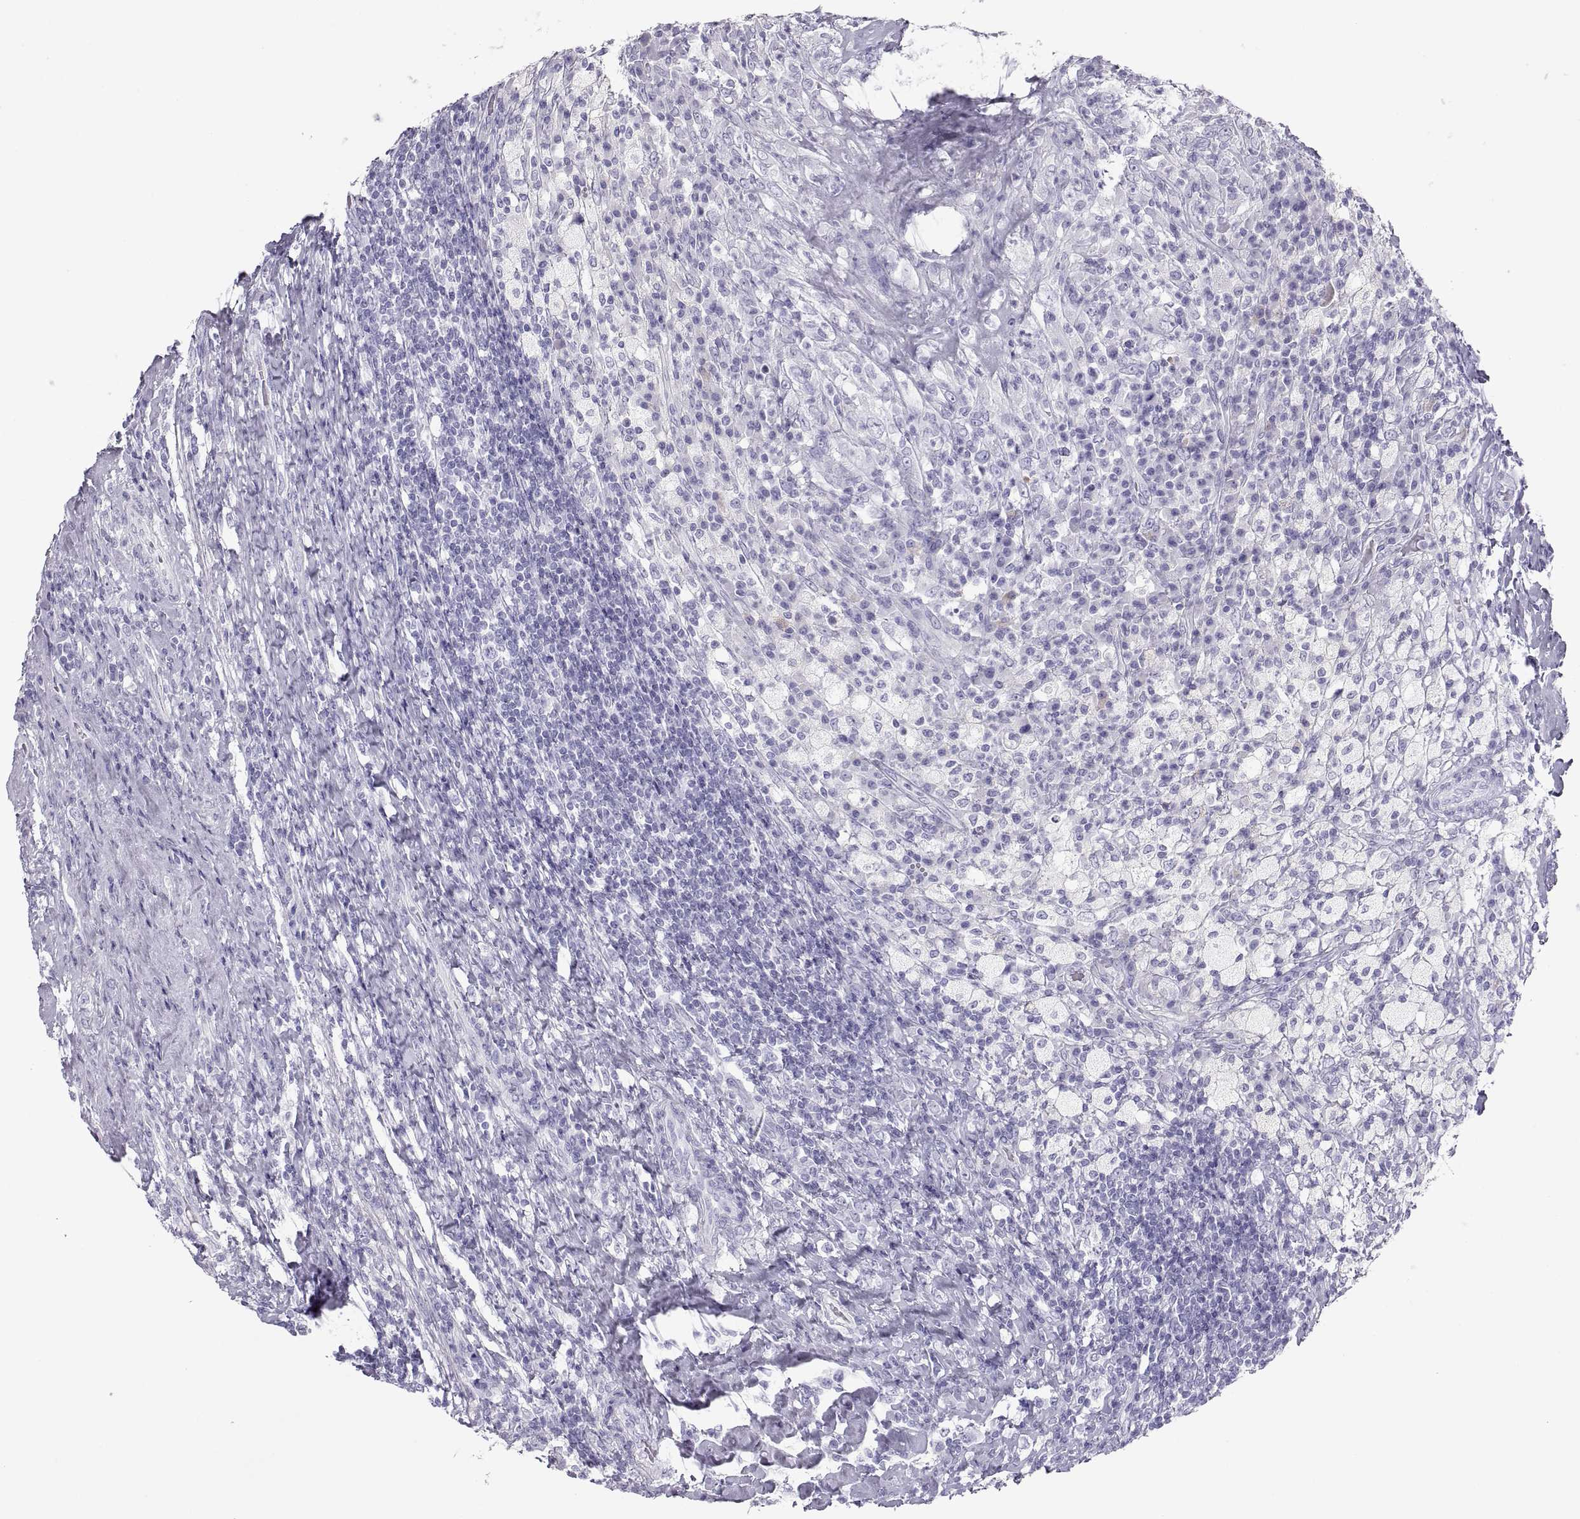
{"staining": {"intensity": "negative", "quantity": "none", "location": "none"}, "tissue": "testis cancer", "cell_type": "Tumor cells", "image_type": "cancer", "snomed": [{"axis": "morphology", "description": "Necrosis, NOS"}, {"axis": "morphology", "description": "Carcinoma, Embryonal, NOS"}, {"axis": "topography", "description": "Testis"}], "caption": "Immunohistochemistry (IHC) of human testis cancer (embryonal carcinoma) displays no expression in tumor cells. (Stains: DAB (3,3'-diaminobenzidine) IHC with hematoxylin counter stain, Microscopy: brightfield microscopy at high magnification).", "gene": "SEMG1", "patient": {"sex": "male", "age": 19}}